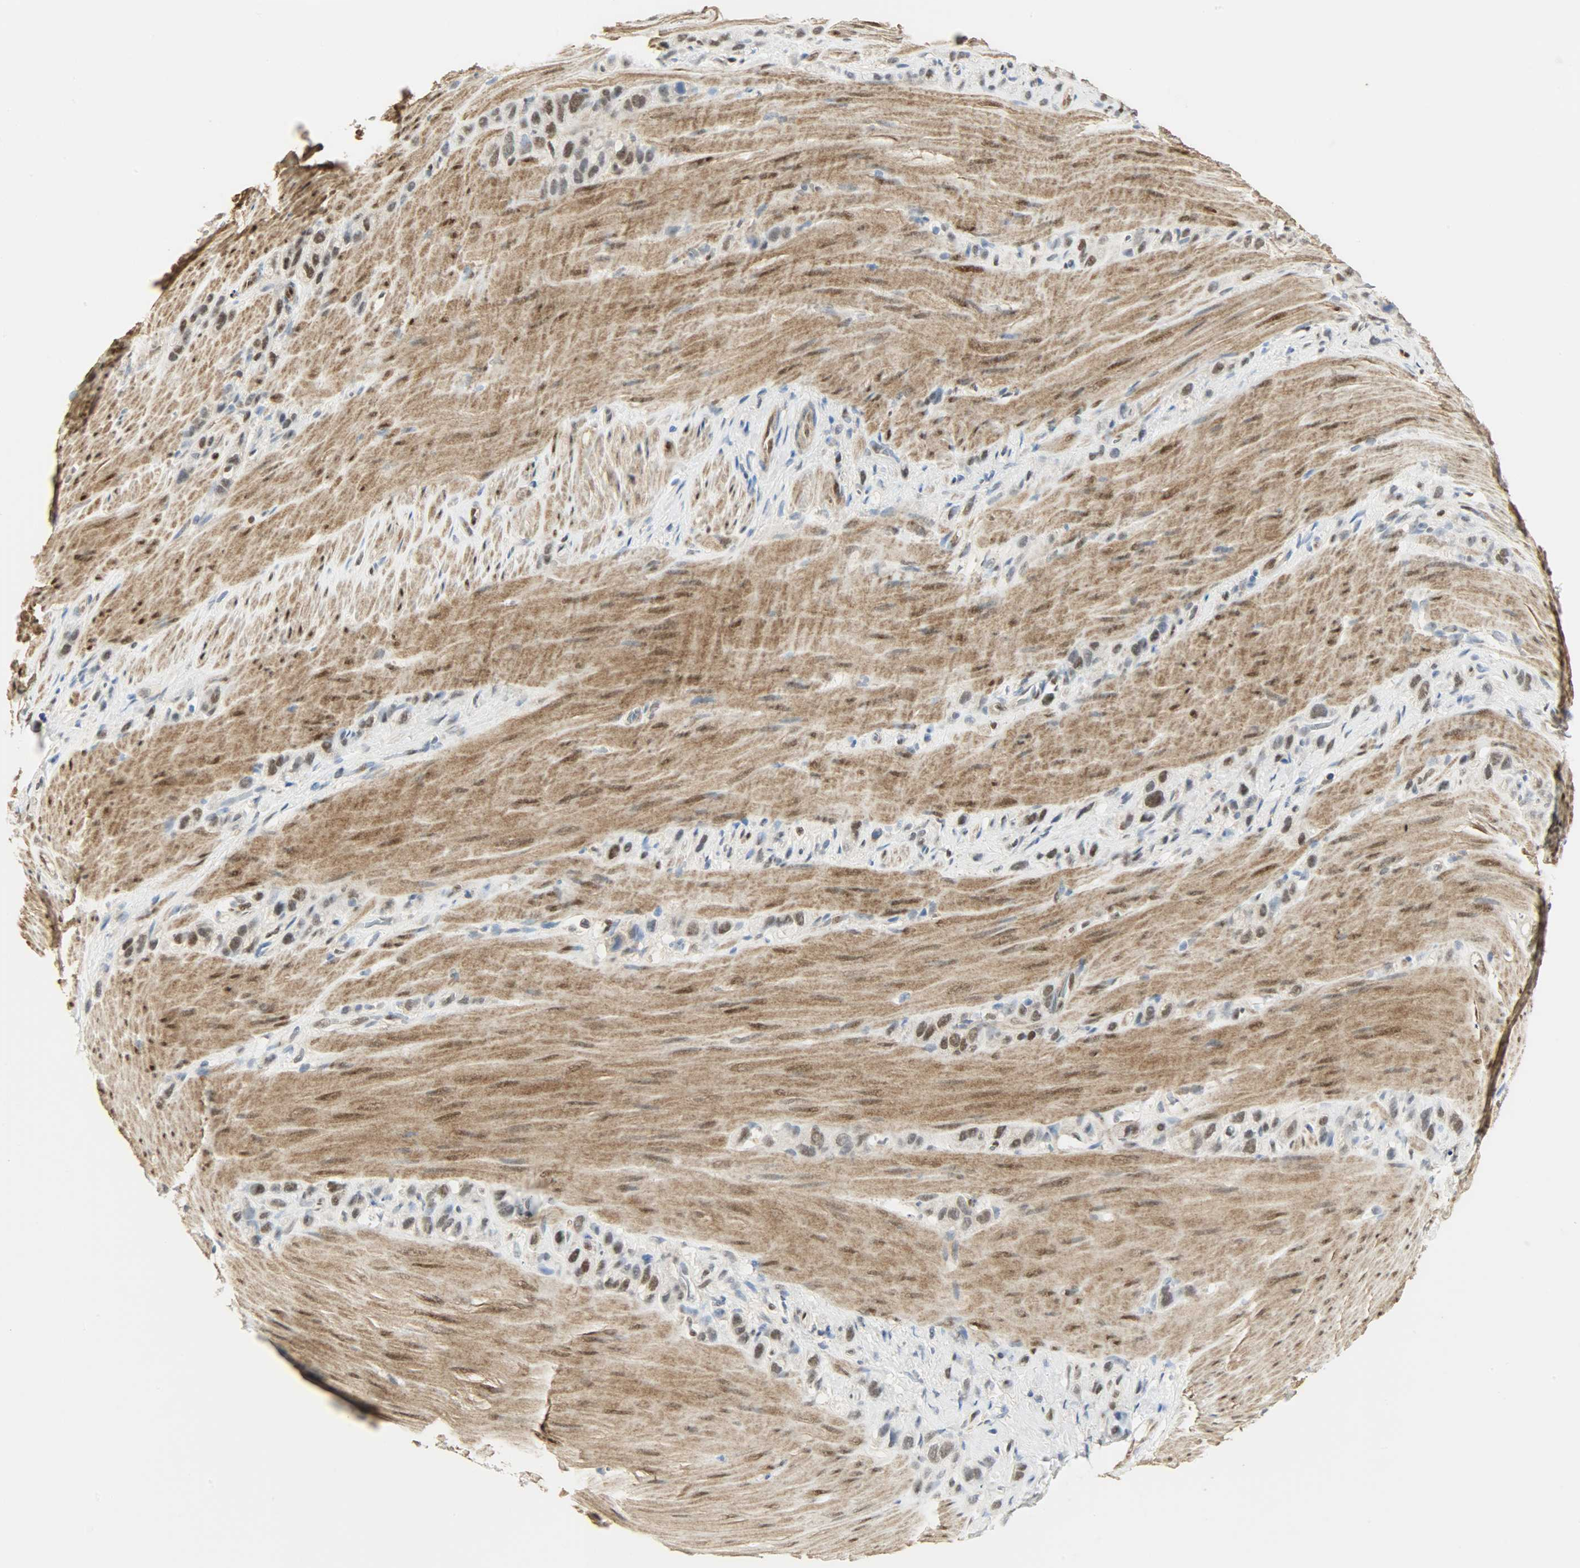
{"staining": {"intensity": "moderate", "quantity": "25%-75%", "location": "nuclear"}, "tissue": "stomach cancer", "cell_type": "Tumor cells", "image_type": "cancer", "snomed": [{"axis": "morphology", "description": "Normal tissue, NOS"}, {"axis": "morphology", "description": "Adenocarcinoma, NOS"}, {"axis": "morphology", "description": "Adenocarcinoma, High grade"}, {"axis": "topography", "description": "Stomach, upper"}, {"axis": "topography", "description": "Stomach"}], "caption": "A photomicrograph of human adenocarcinoma (stomach) stained for a protein demonstrates moderate nuclear brown staining in tumor cells. (DAB (3,3'-diaminobenzidine) = brown stain, brightfield microscopy at high magnification).", "gene": "NPEPL1", "patient": {"sex": "female", "age": 65}}